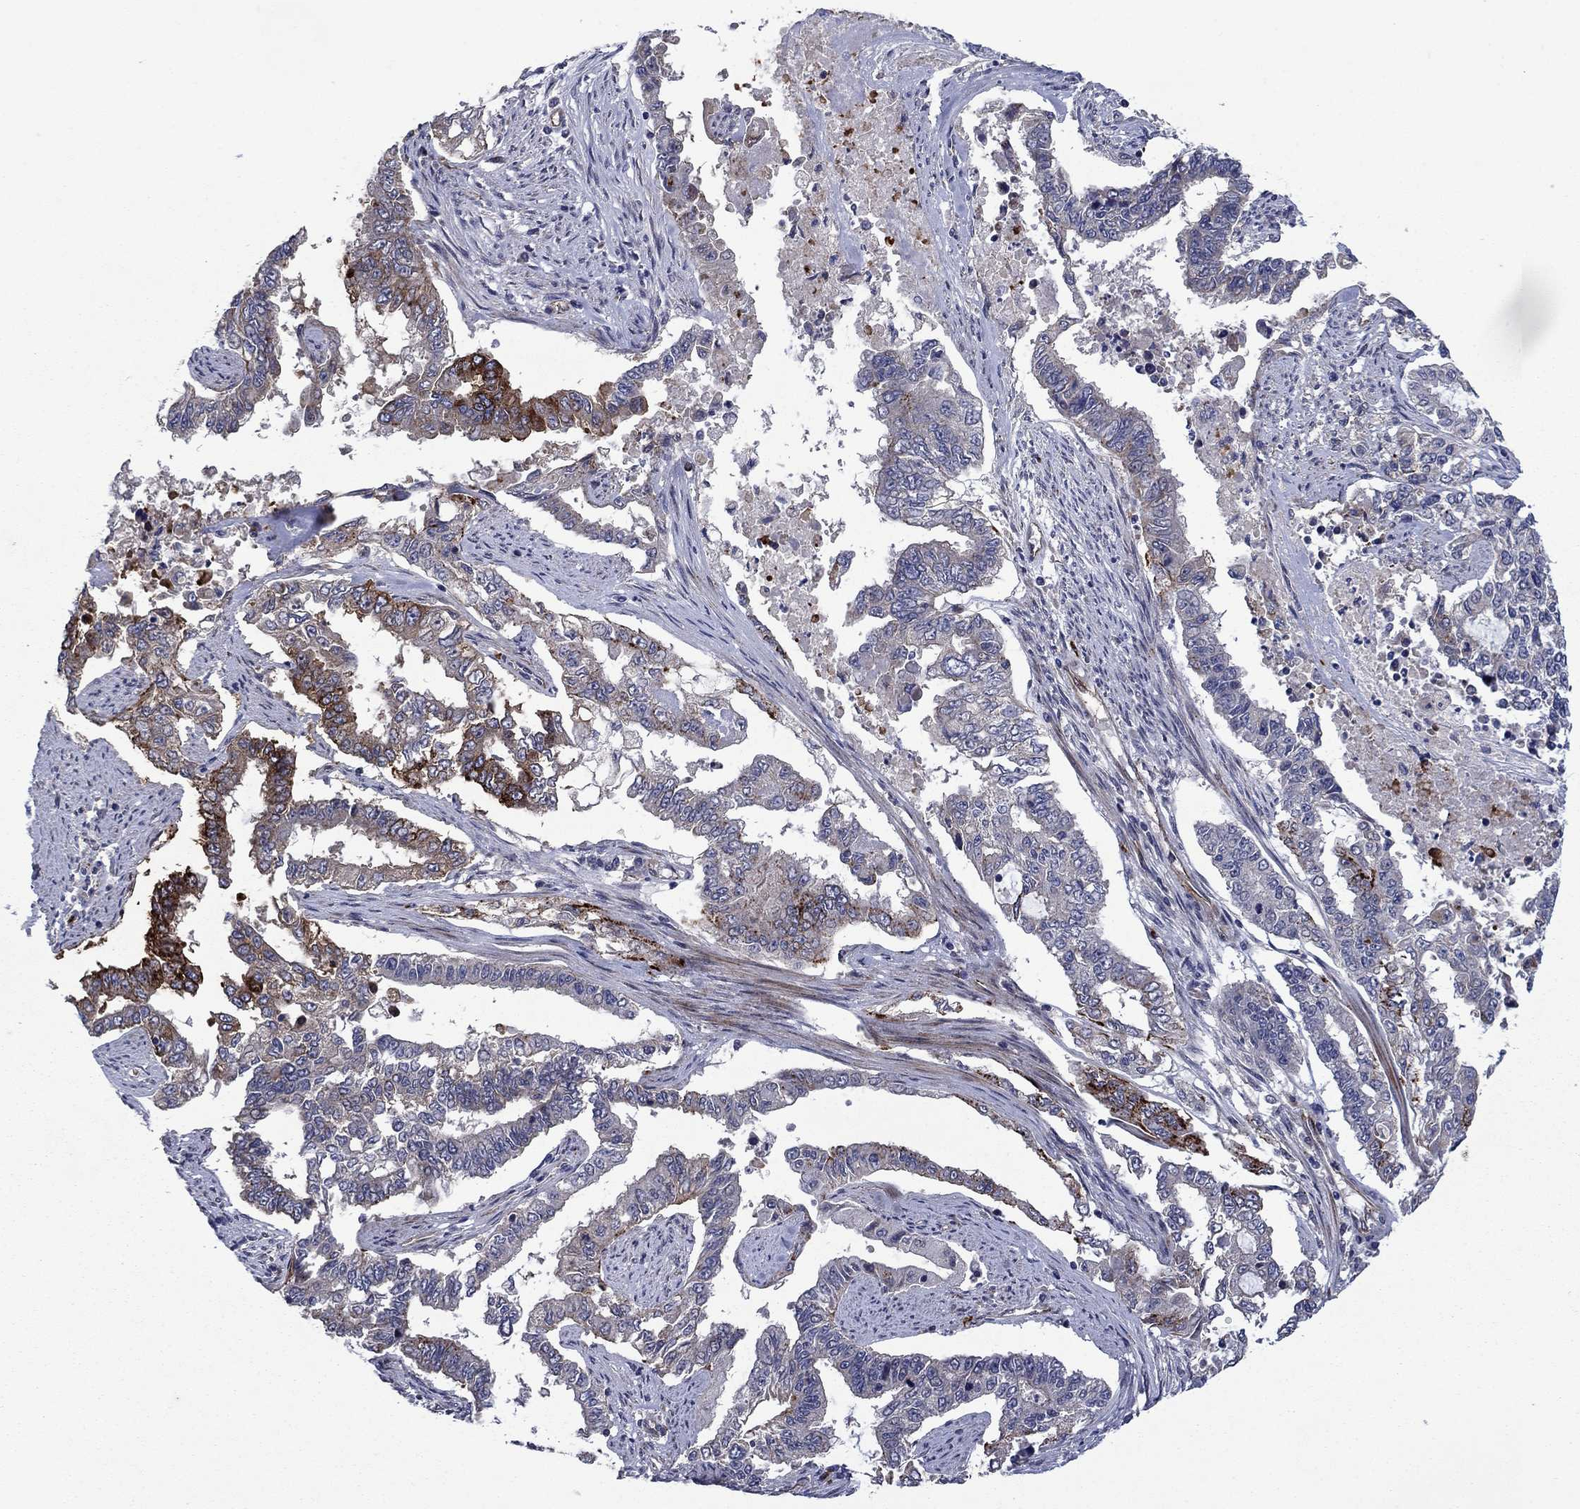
{"staining": {"intensity": "strong", "quantity": "<25%", "location": "cytoplasmic/membranous"}, "tissue": "endometrial cancer", "cell_type": "Tumor cells", "image_type": "cancer", "snomed": [{"axis": "morphology", "description": "Adenocarcinoma, NOS"}, {"axis": "topography", "description": "Uterus"}], "caption": "Immunohistochemical staining of adenocarcinoma (endometrial) shows strong cytoplasmic/membranous protein staining in about <25% of tumor cells.", "gene": "SLC7A1", "patient": {"sex": "female", "age": 59}}